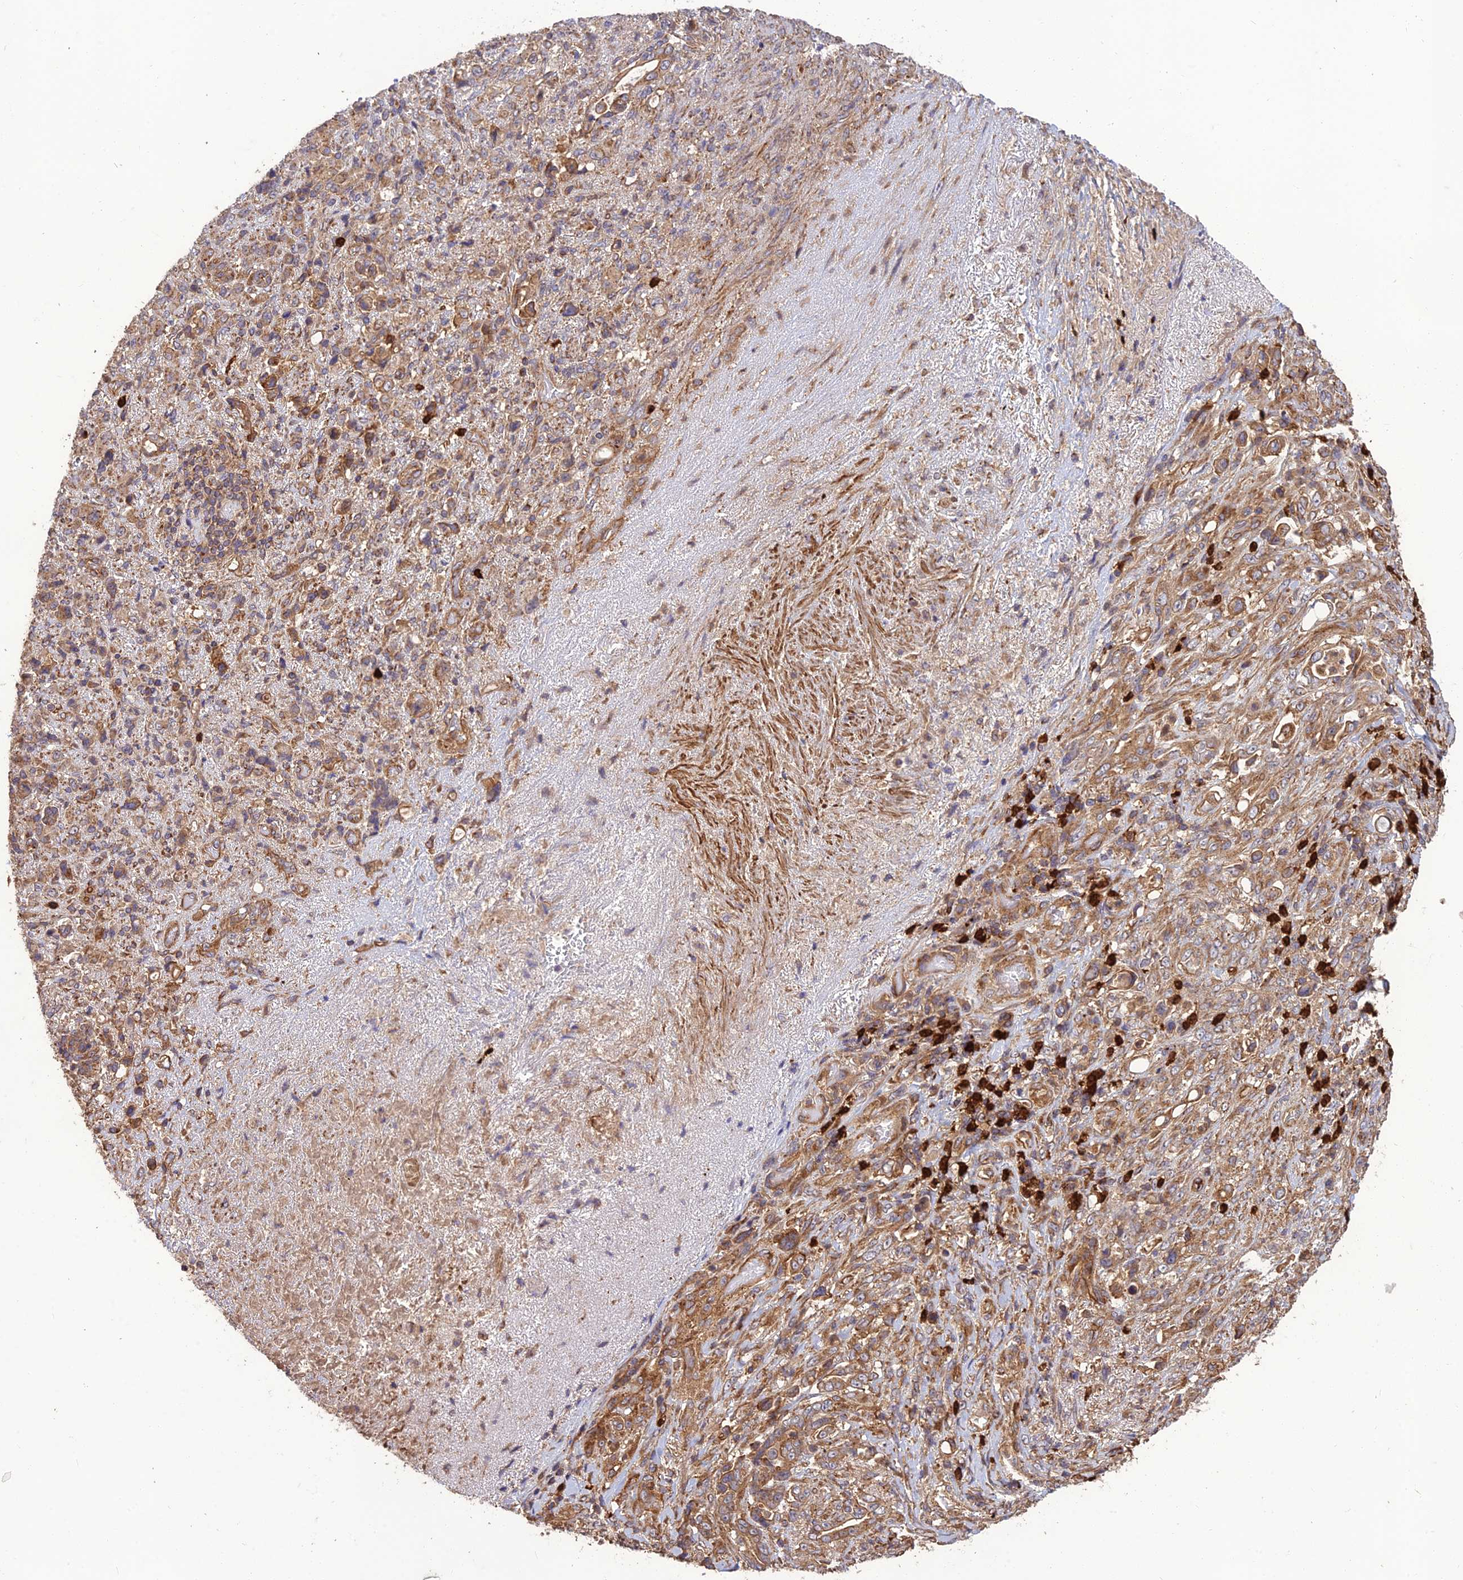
{"staining": {"intensity": "moderate", "quantity": ">75%", "location": "cytoplasmic/membranous"}, "tissue": "stomach cancer", "cell_type": "Tumor cells", "image_type": "cancer", "snomed": [{"axis": "morphology", "description": "Normal tissue, NOS"}, {"axis": "morphology", "description": "Adenocarcinoma, NOS"}, {"axis": "topography", "description": "Stomach"}], "caption": "Stomach cancer (adenocarcinoma) was stained to show a protein in brown. There is medium levels of moderate cytoplasmic/membranous positivity in about >75% of tumor cells.", "gene": "TMEM131L", "patient": {"sex": "female", "age": 79}}